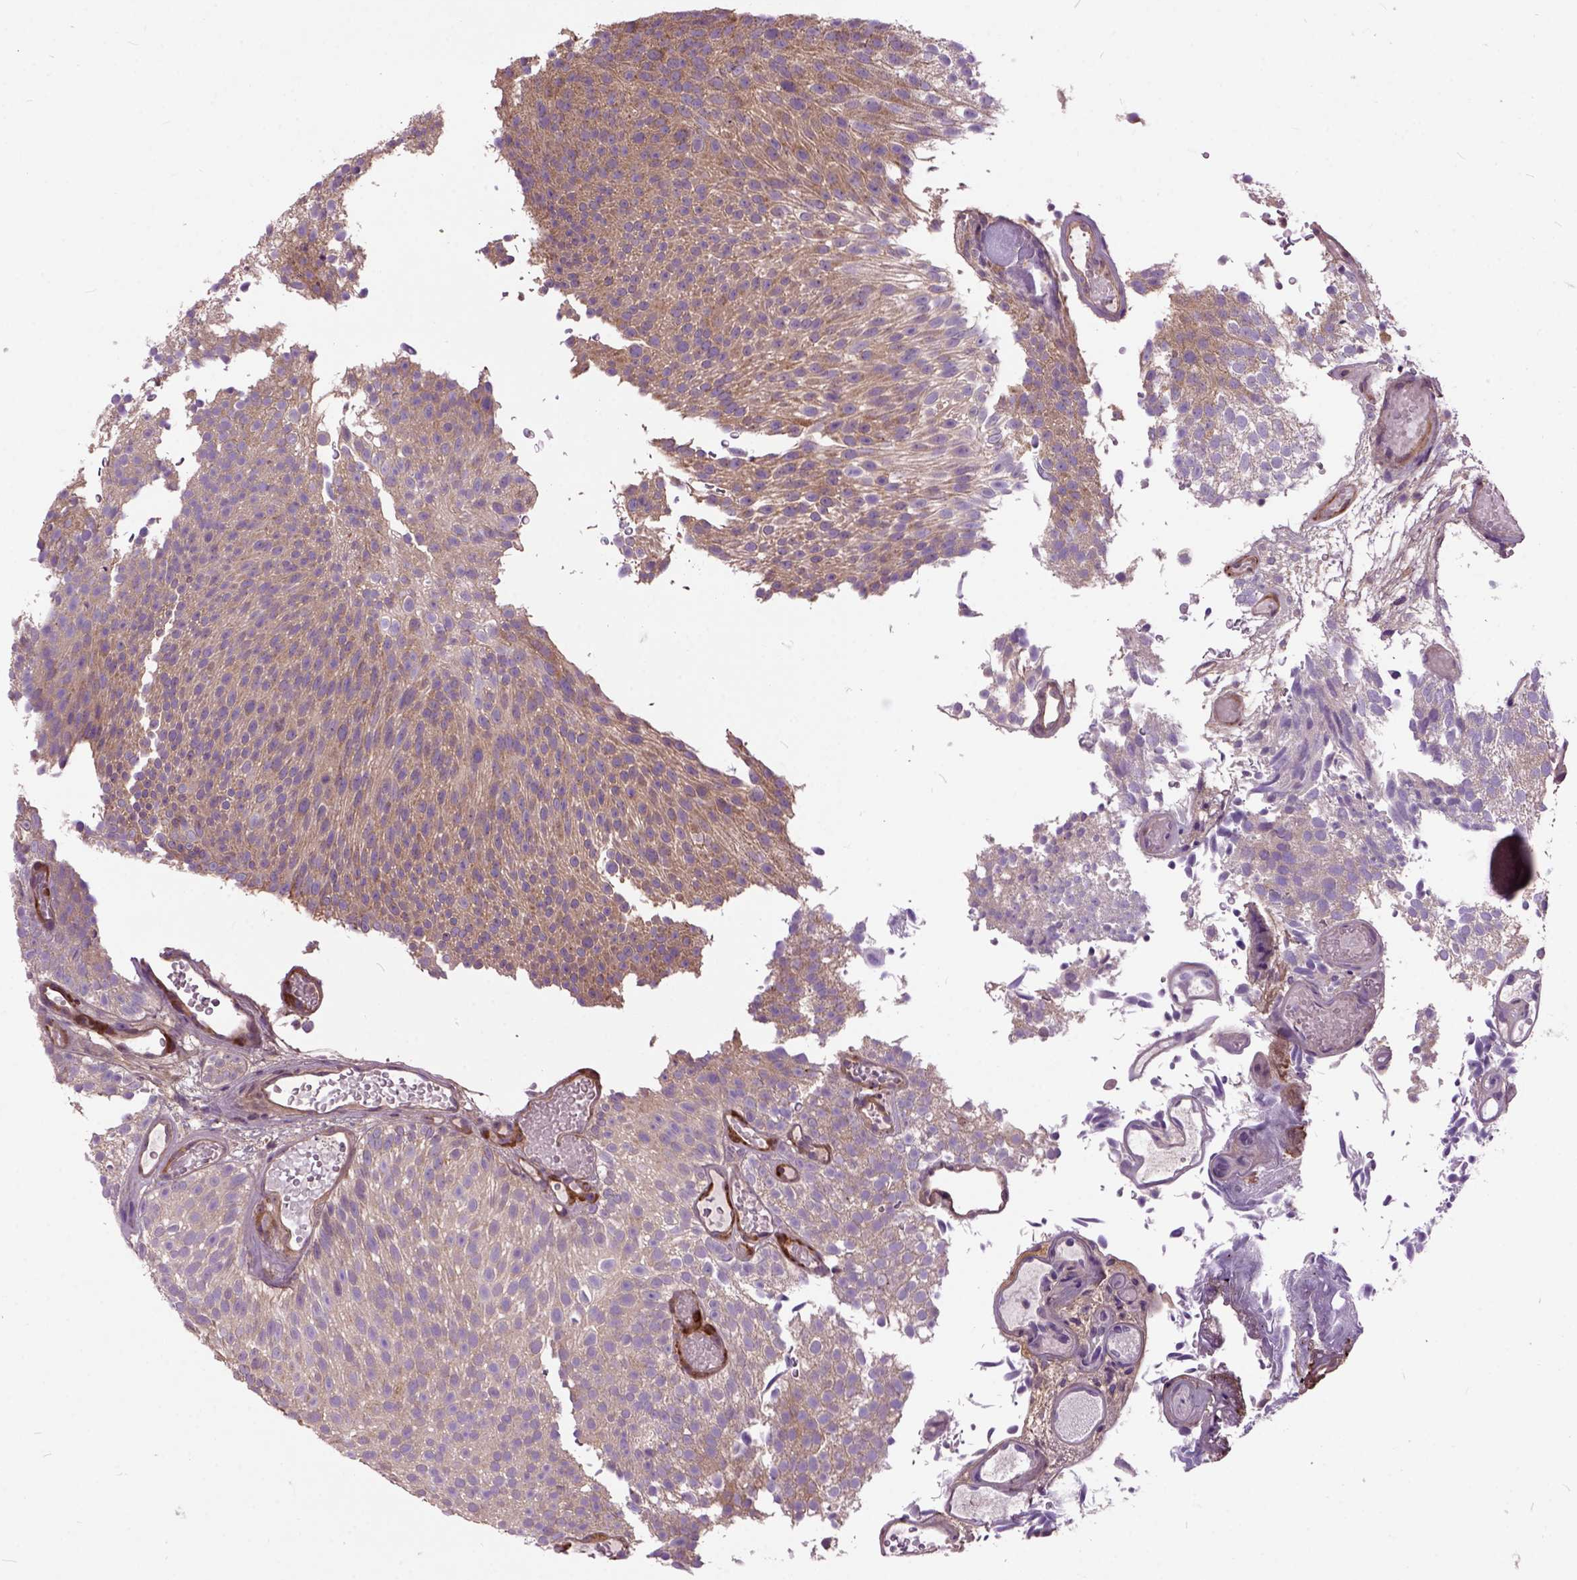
{"staining": {"intensity": "moderate", "quantity": ">75%", "location": "cytoplasmic/membranous"}, "tissue": "urothelial cancer", "cell_type": "Tumor cells", "image_type": "cancer", "snomed": [{"axis": "morphology", "description": "Urothelial carcinoma, Low grade"}, {"axis": "topography", "description": "Urinary bladder"}], "caption": "DAB (3,3'-diaminobenzidine) immunohistochemical staining of human urothelial cancer displays moderate cytoplasmic/membranous protein positivity in approximately >75% of tumor cells.", "gene": "MAPT", "patient": {"sex": "male", "age": 78}}